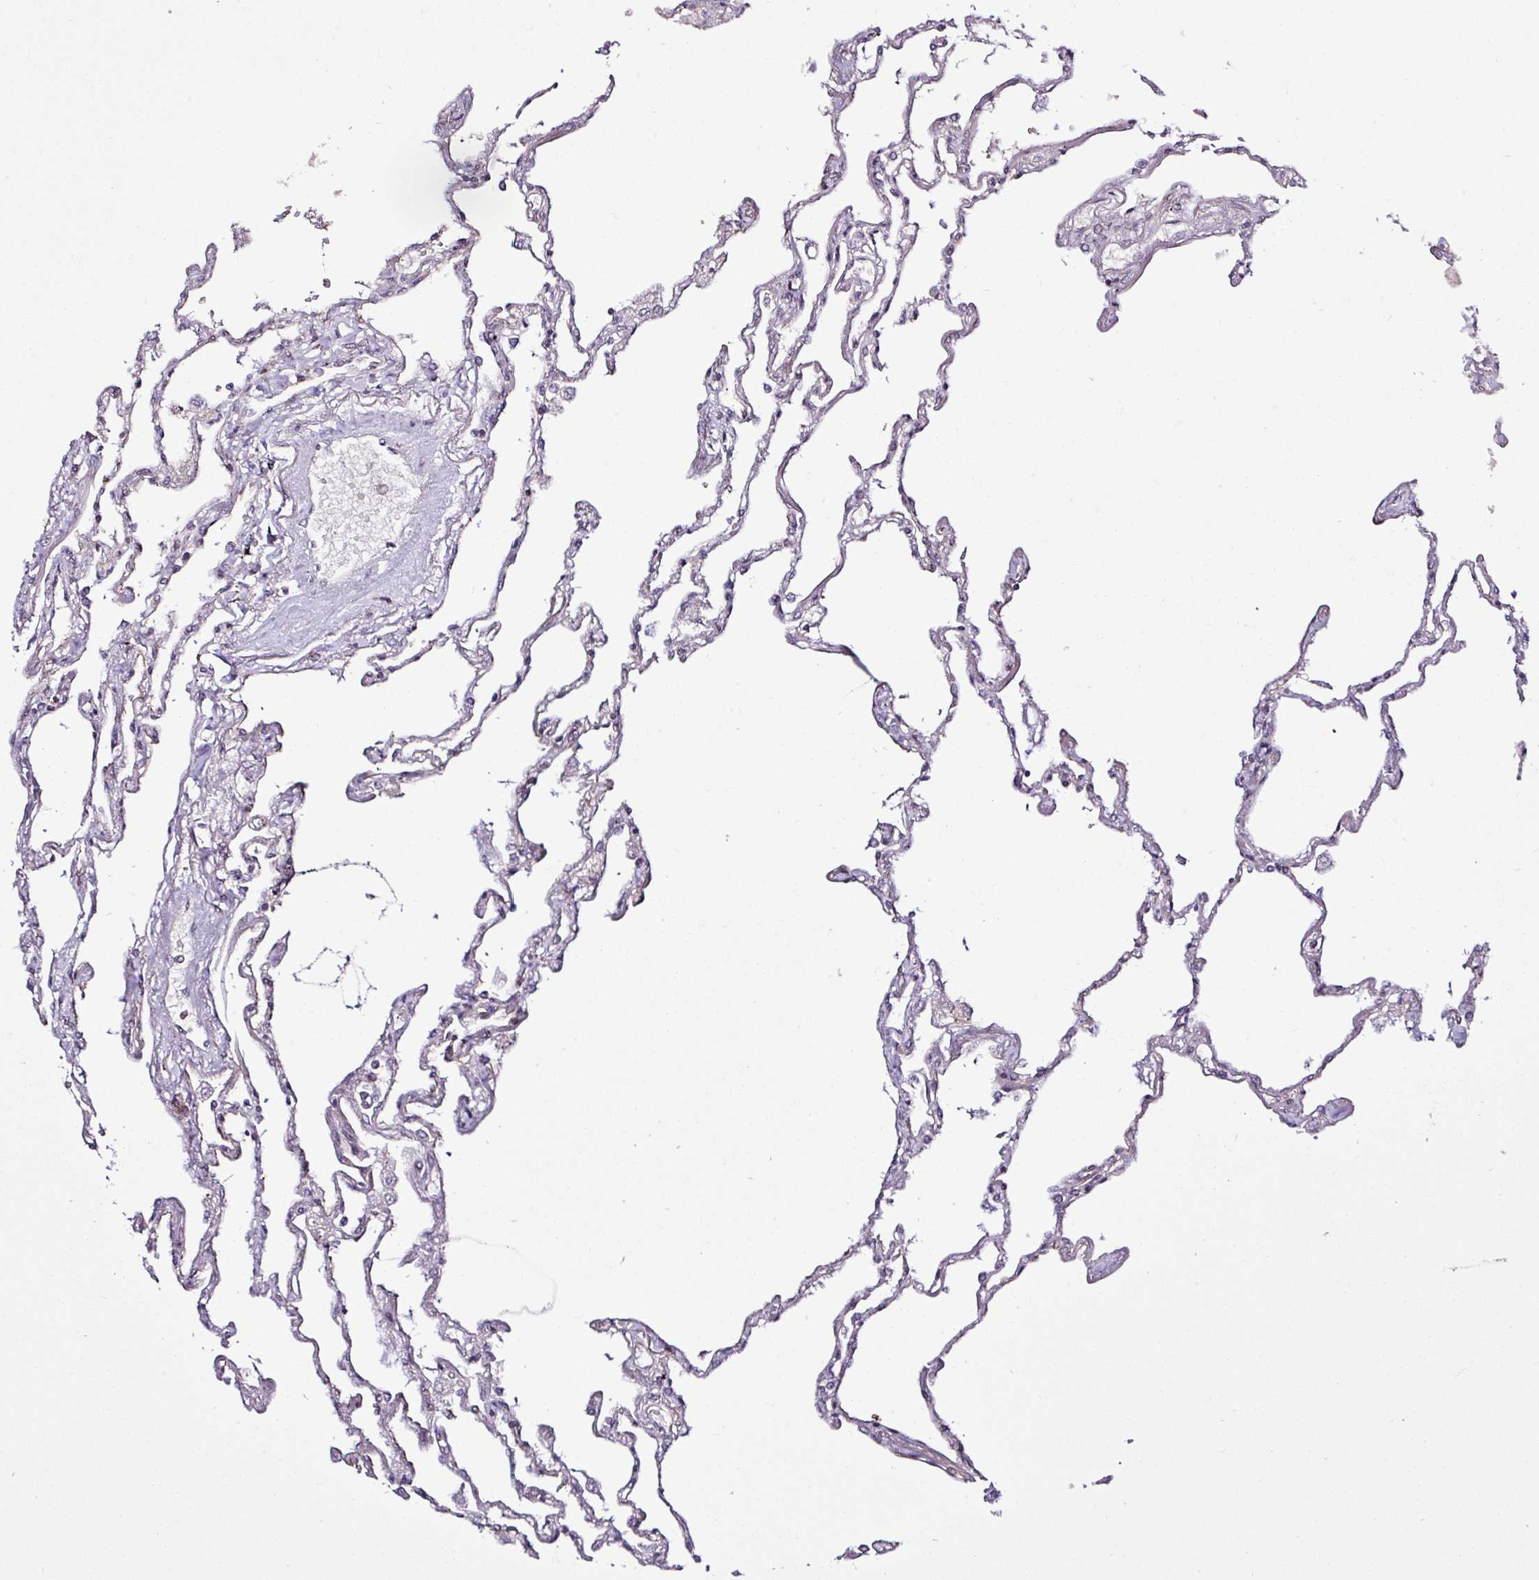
{"staining": {"intensity": "weak", "quantity": "25%-75%", "location": "nuclear"}, "tissue": "lung", "cell_type": "Alveolar cells", "image_type": "normal", "snomed": [{"axis": "morphology", "description": "Normal tissue, NOS"}, {"axis": "topography", "description": "Lung"}], "caption": "Immunohistochemical staining of unremarkable human lung exhibits 25%-75% levels of weak nuclear protein expression in approximately 25%-75% of alveolar cells.", "gene": "ITPKC", "patient": {"sex": "female", "age": 67}}